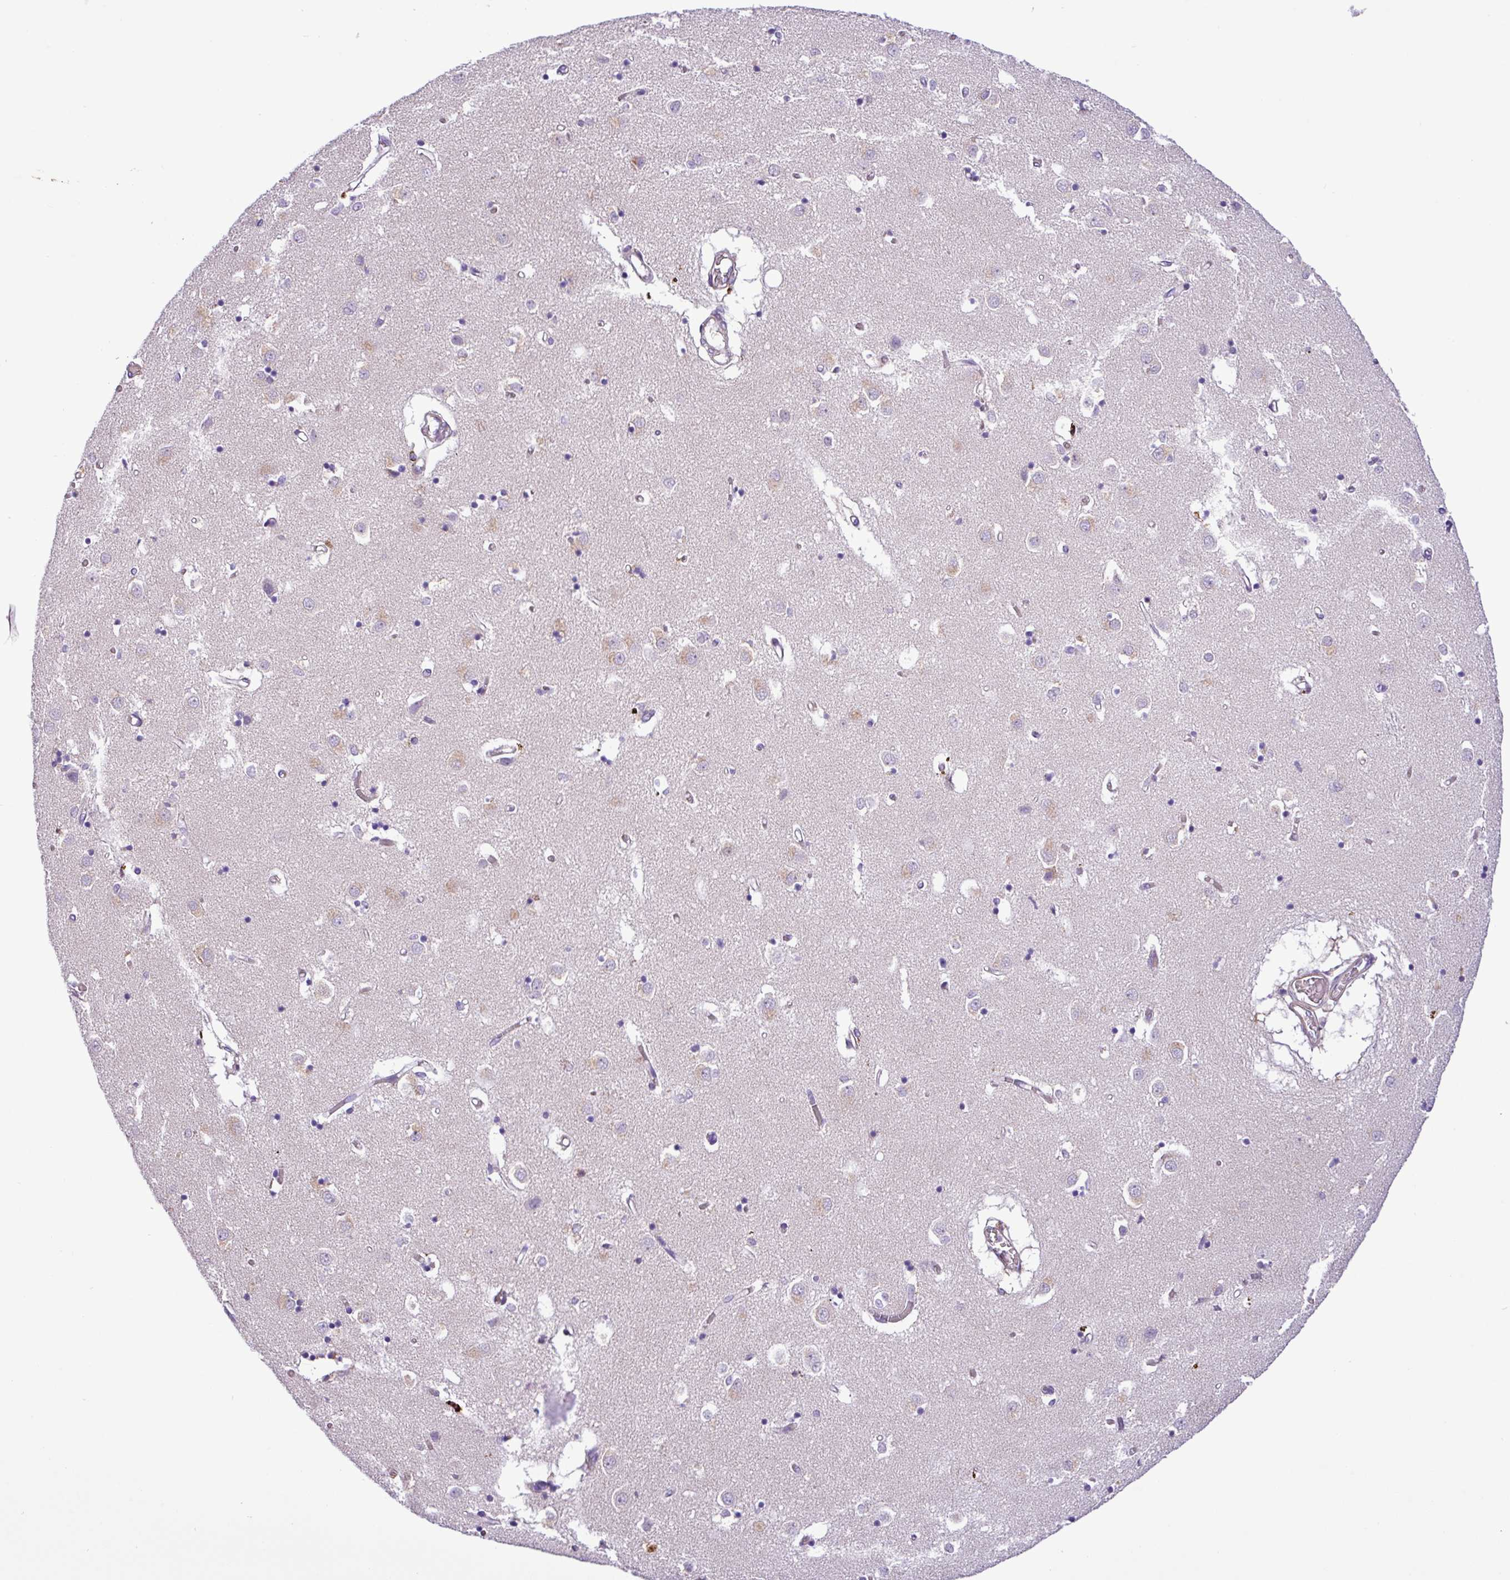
{"staining": {"intensity": "negative", "quantity": "none", "location": "none"}, "tissue": "caudate", "cell_type": "Glial cells", "image_type": "normal", "snomed": [{"axis": "morphology", "description": "Normal tissue, NOS"}, {"axis": "topography", "description": "Lateral ventricle wall"}], "caption": "An immunohistochemistry (IHC) histopathology image of benign caudate is shown. There is no staining in glial cells of caudate. (IHC, brightfield microscopy, high magnification).", "gene": "C11orf91", "patient": {"sex": "male", "age": 70}}